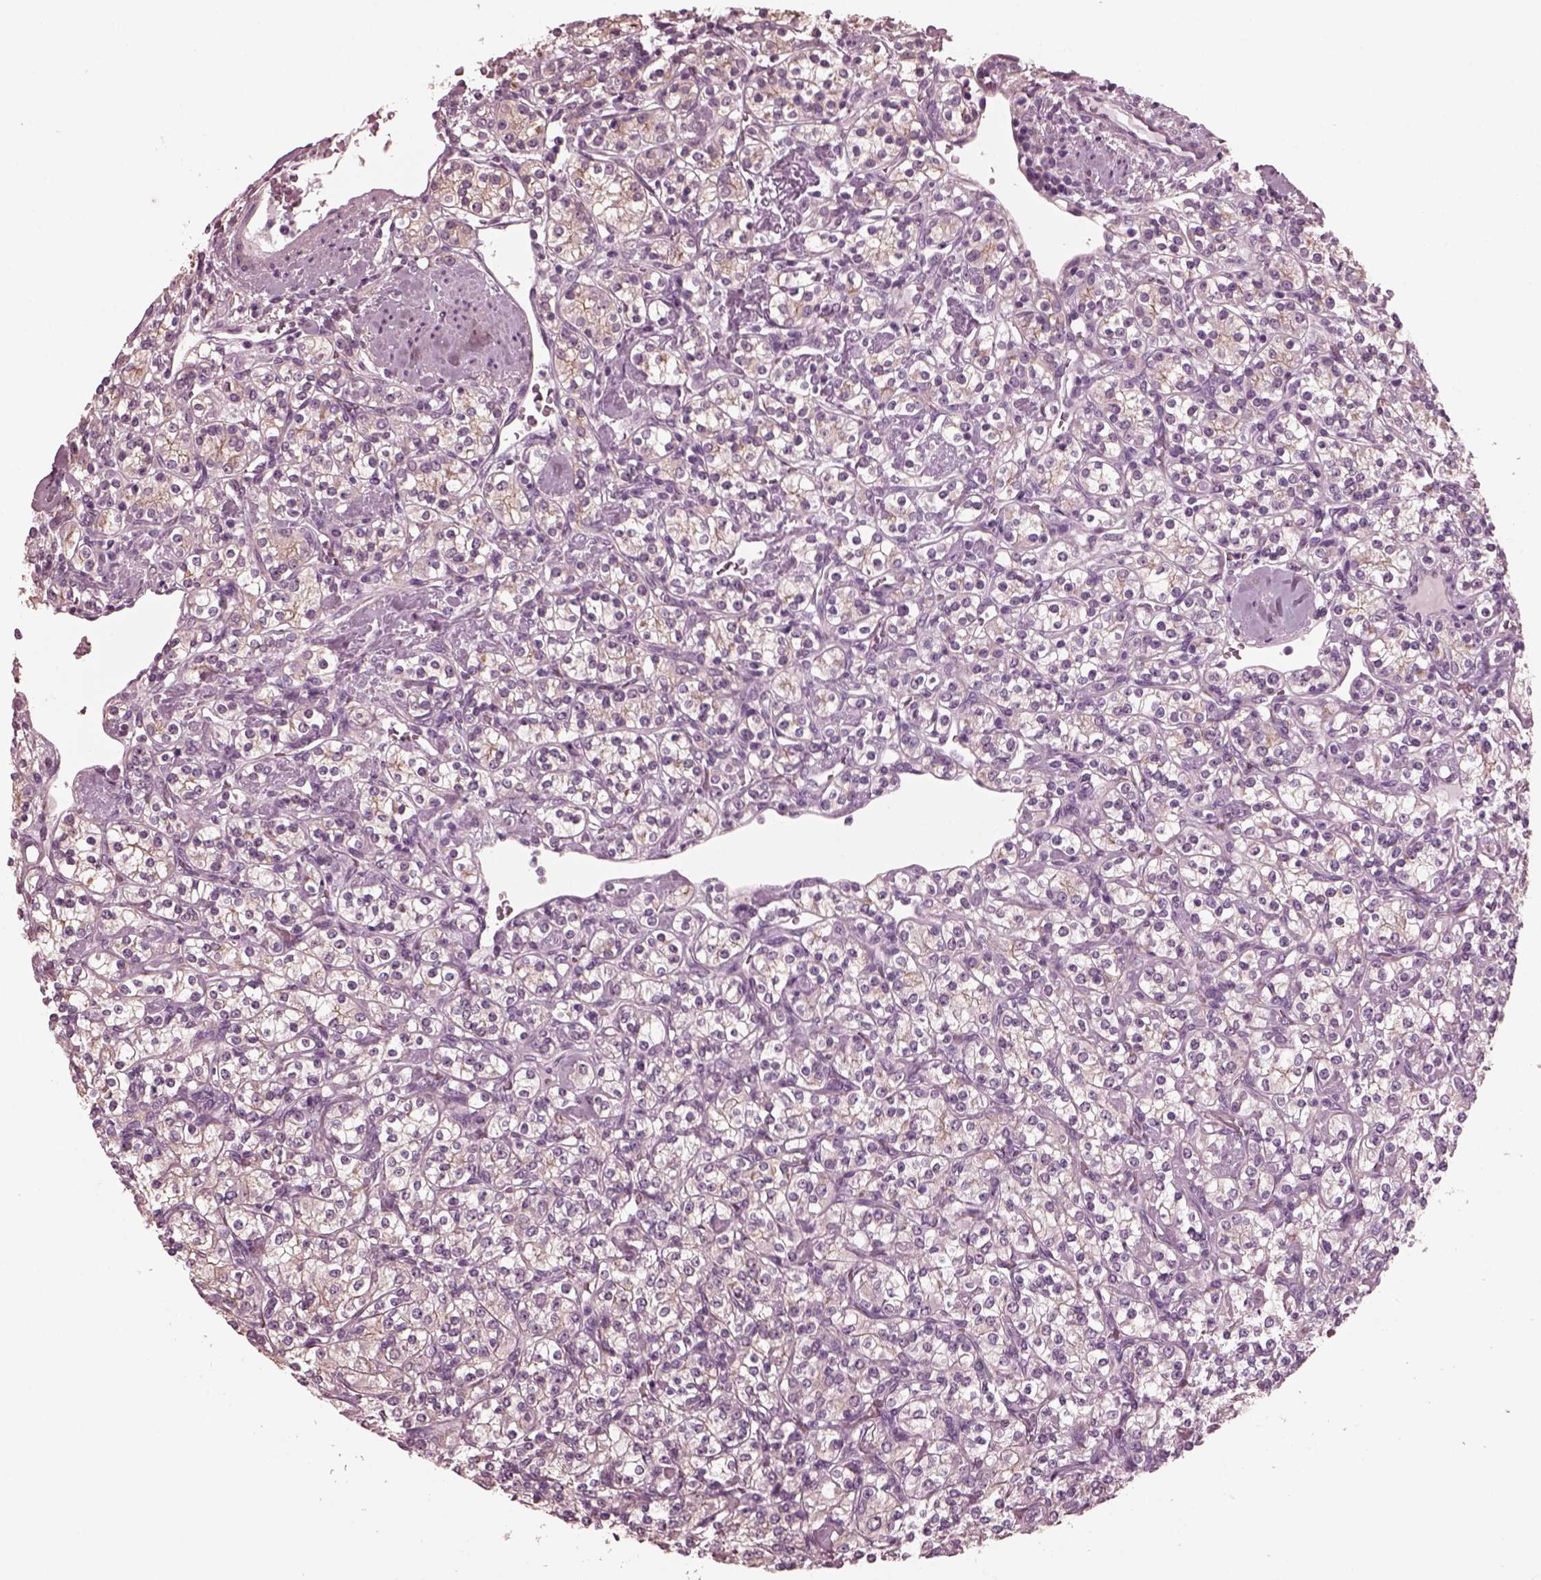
{"staining": {"intensity": "negative", "quantity": "none", "location": "none"}, "tissue": "renal cancer", "cell_type": "Tumor cells", "image_type": "cancer", "snomed": [{"axis": "morphology", "description": "Adenocarcinoma, NOS"}, {"axis": "topography", "description": "Kidney"}], "caption": "The image displays no significant positivity in tumor cells of adenocarcinoma (renal).", "gene": "CGA", "patient": {"sex": "male", "age": 77}}